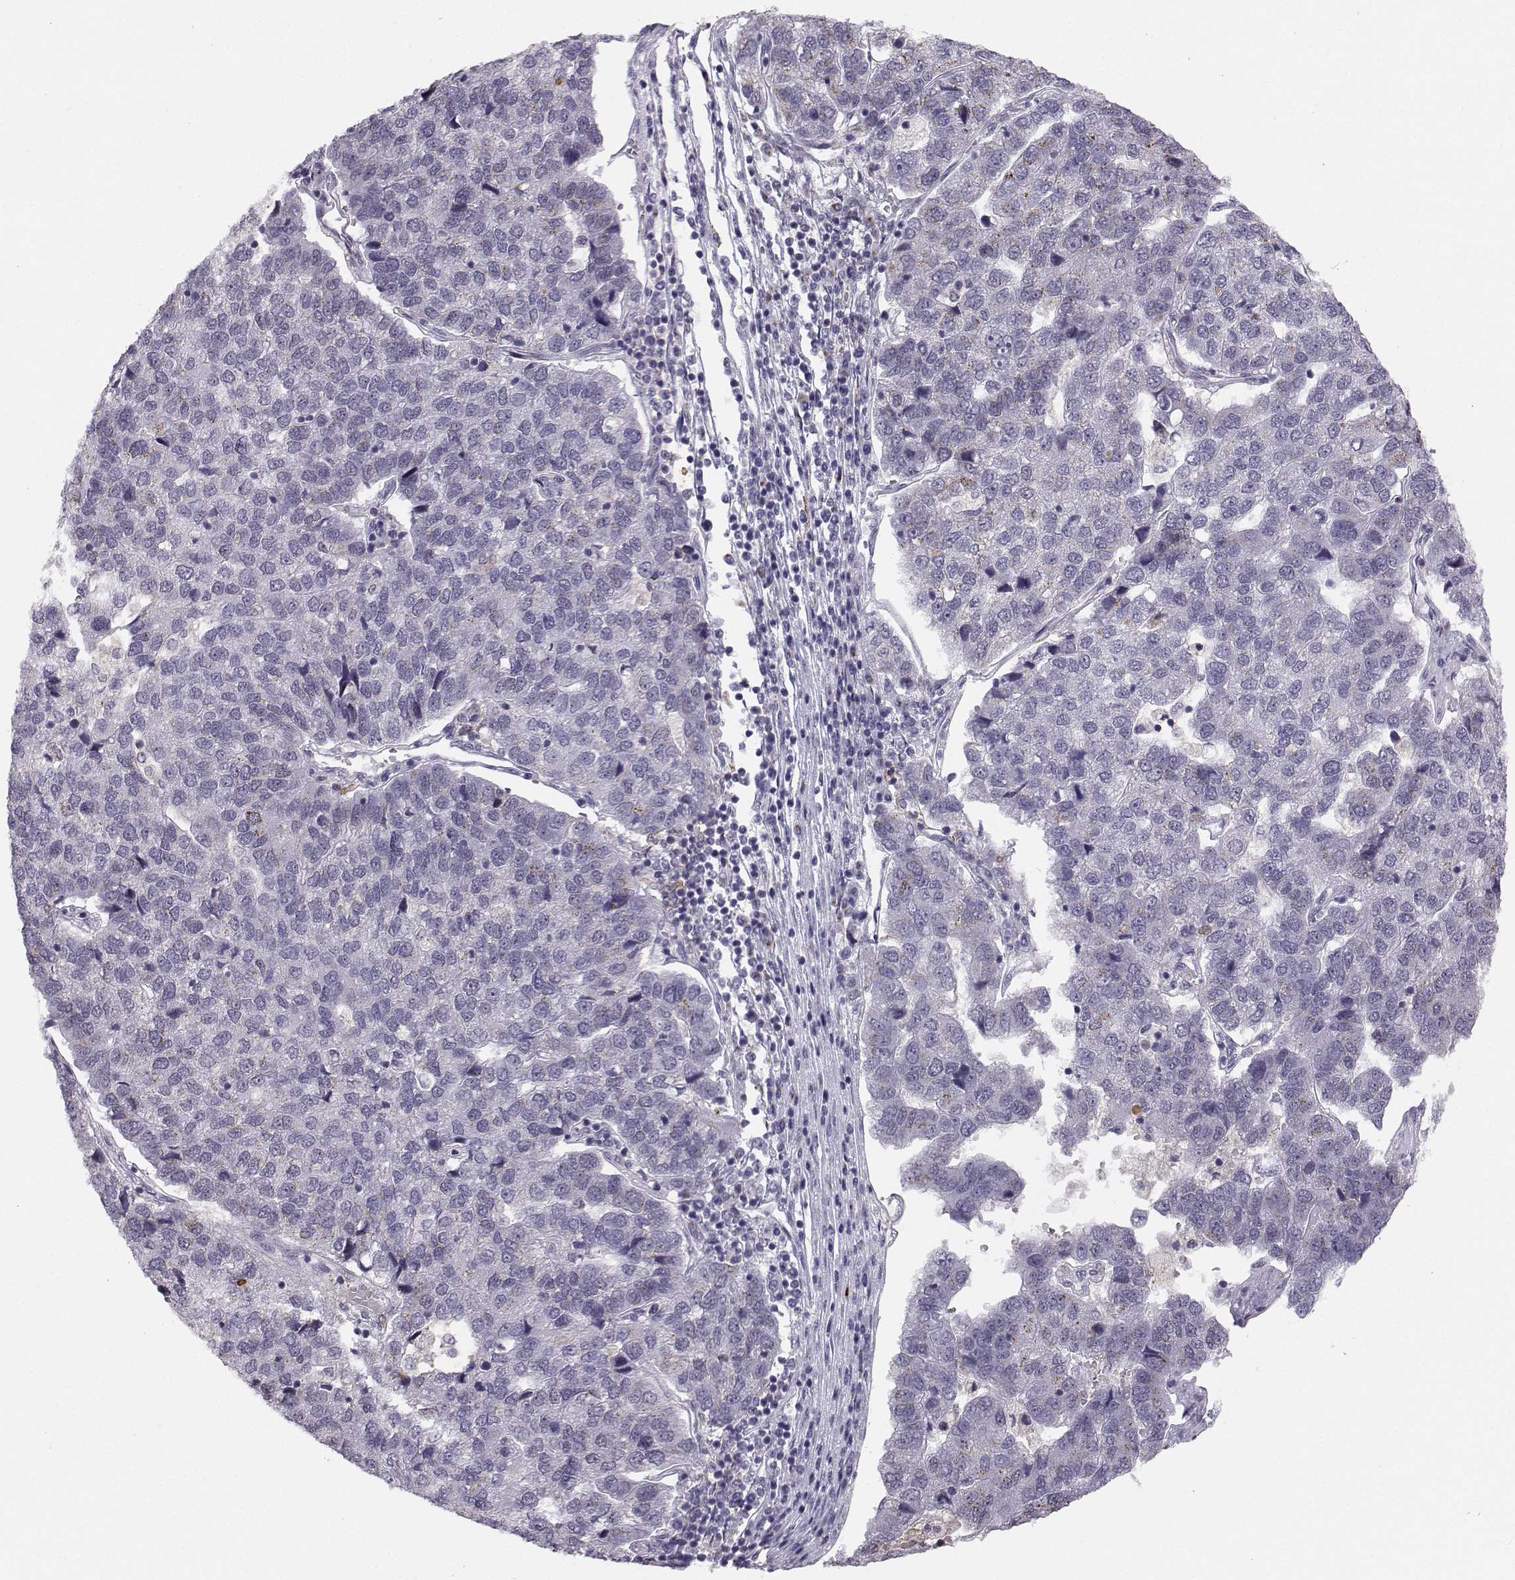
{"staining": {"intensity": "negative", "quantity": "none", "location": "none"}, "tissue": "pancreatic cancer", "cell_type": "Tumor cells", "image_type": "cancer", "snomed": [{"axis": "morphology", "description": "Adenocarcinoma, NOS"}, {"axis": "topography", "description": "Pancreas"}], "caption": "High magnification brightfield microscopy of adenocarcinoma (pancreatic) stained with DAB (brown) and counterstained with hematoxylin (blue): tumor cells show no significant expression.", "gene": "HTR7", "patient": {"sex": "female", "age": 61}}